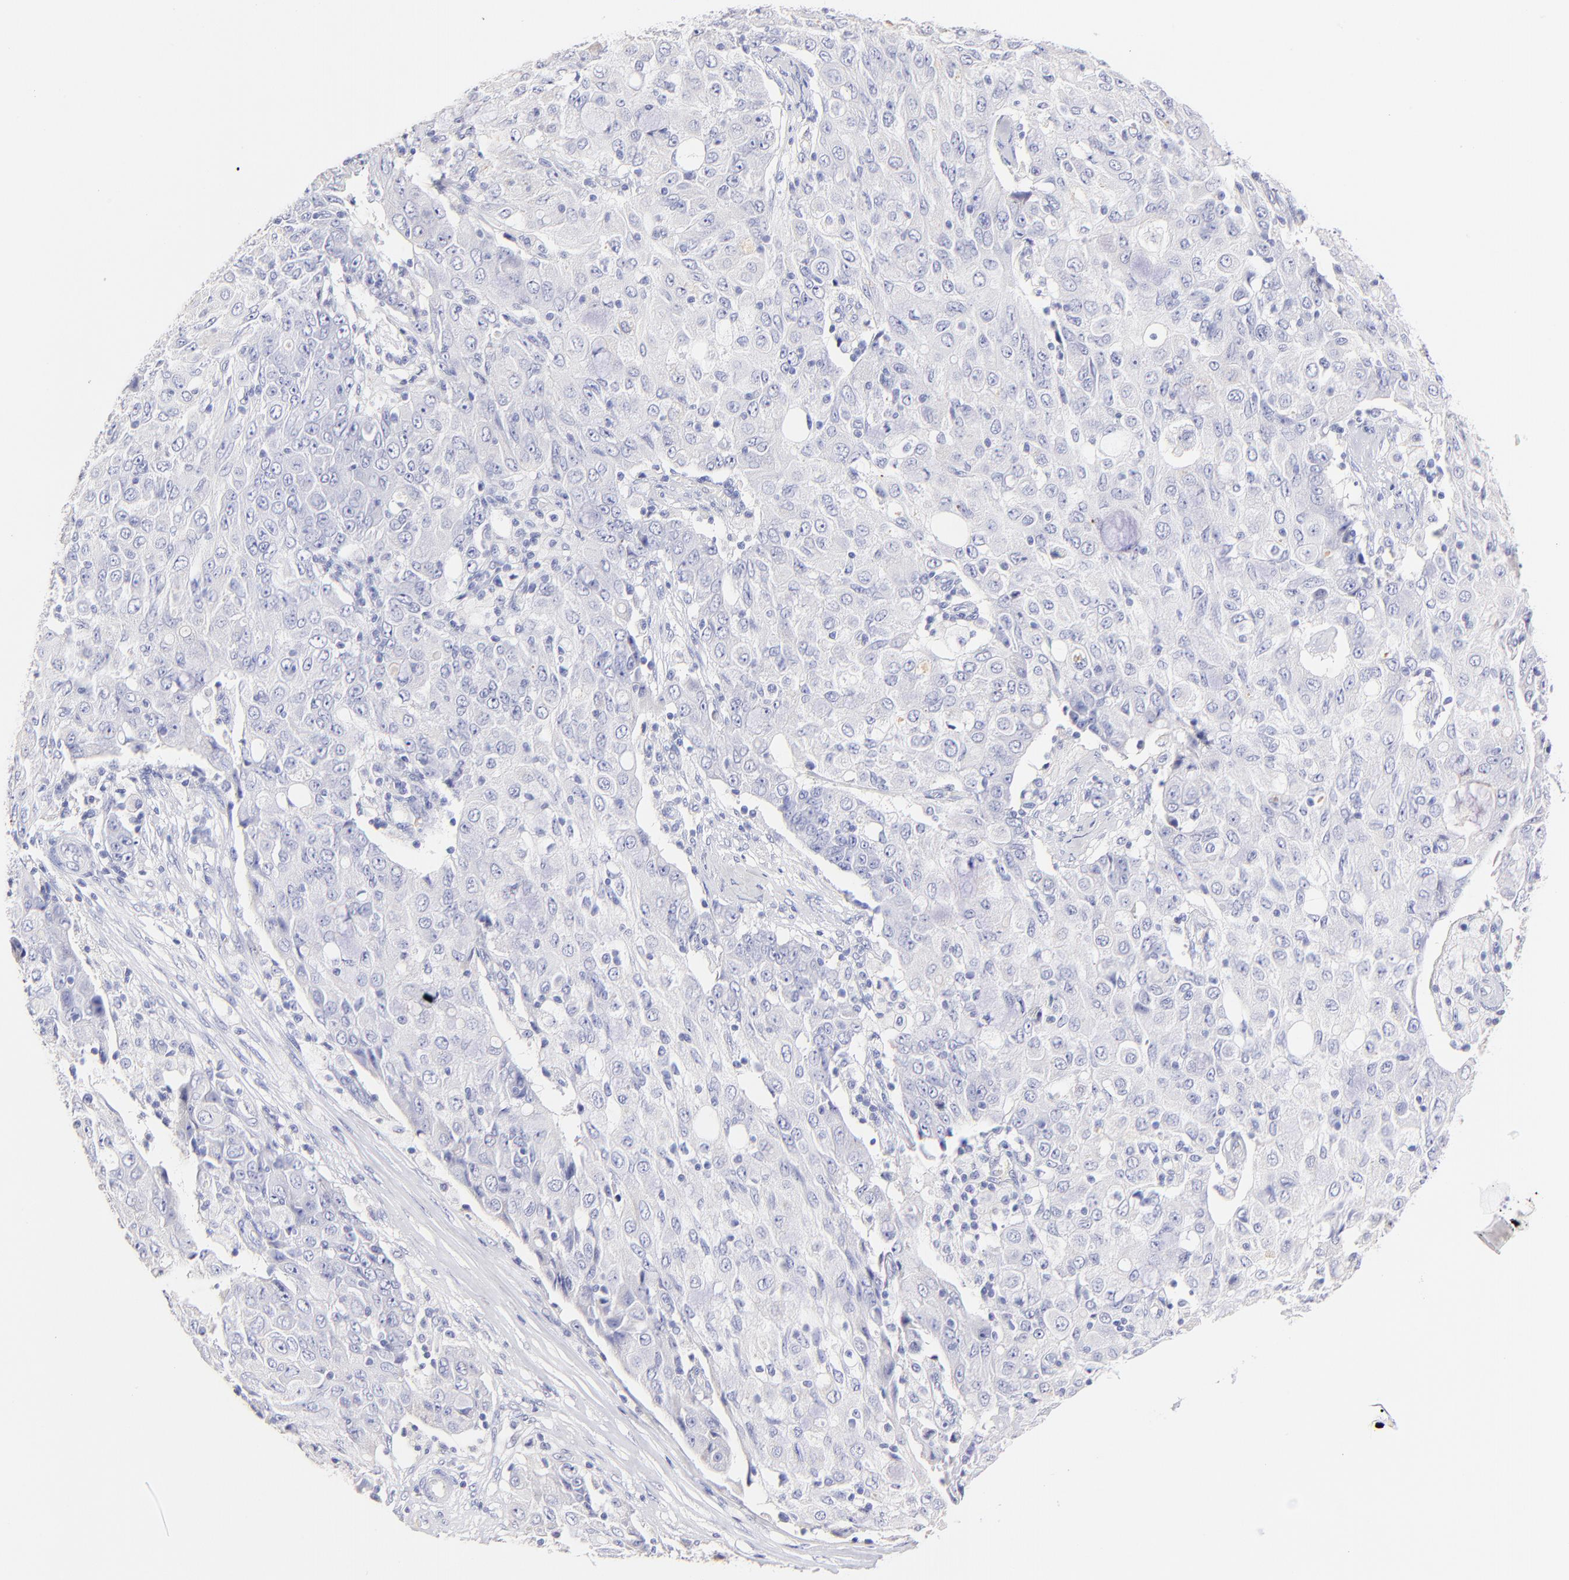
{"staining": {"intensity": "negative", "quantity": "none", "location": "none"}, "tissue": "ovarian cancer", "cell_type": "Tumor cells", "image_type": "cancer", "snomed": [{"axis": "morphology", "description": "Carcinoma, endometroid"}, {"axis": "topography", "description": "Ovary"}], "caption": "This is a histopathology image of immunohistochemistry (IHC) staining of ovarian cancer (endometroid carcinoma), which shows no expression in tumor cells.", "gene": "ASB9", "patient": {"sex": "female", "age": 42}}